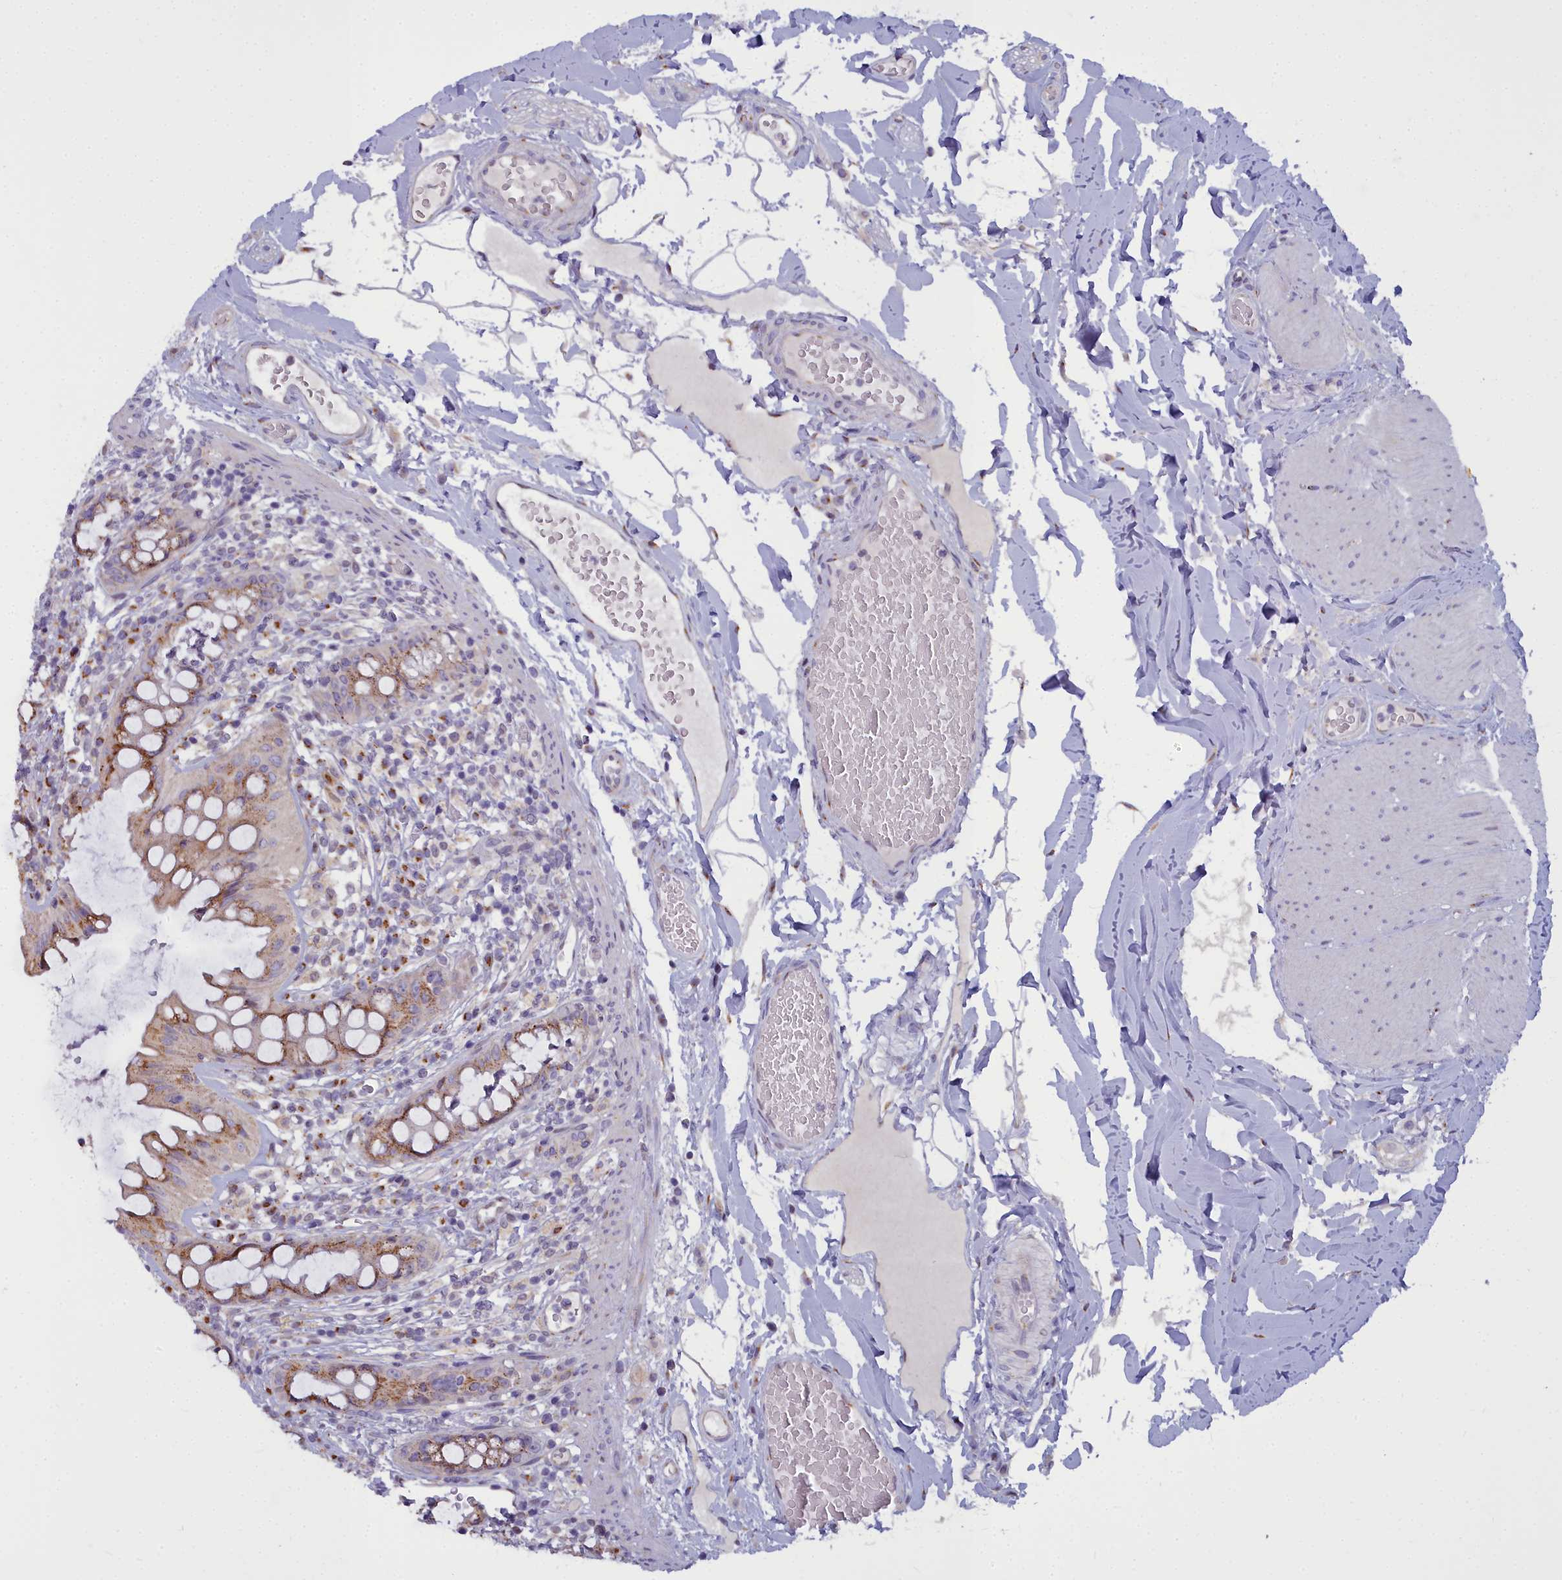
{"staining": {"intensity": "moderate", "quantity": ">75%", "location": "cytoplasmic/membranous"}, "tissue": "rectum", "cell_type": "Glandular cells", "image_type": "normal", "snomed": [{"axis": "morphology", "description": "Normal tissue, NOS"}, {"axis": "topography", "description": "Rectum"}], "caption": "IHC micrograph of normal rectum stained for a protein (brown), which displays medium levels of moderate cytoplasmic/membranous positivity in about >75% of glandular cells.", "gene": "WDPCP", "patient": {"sex": "female", "age": 57}}